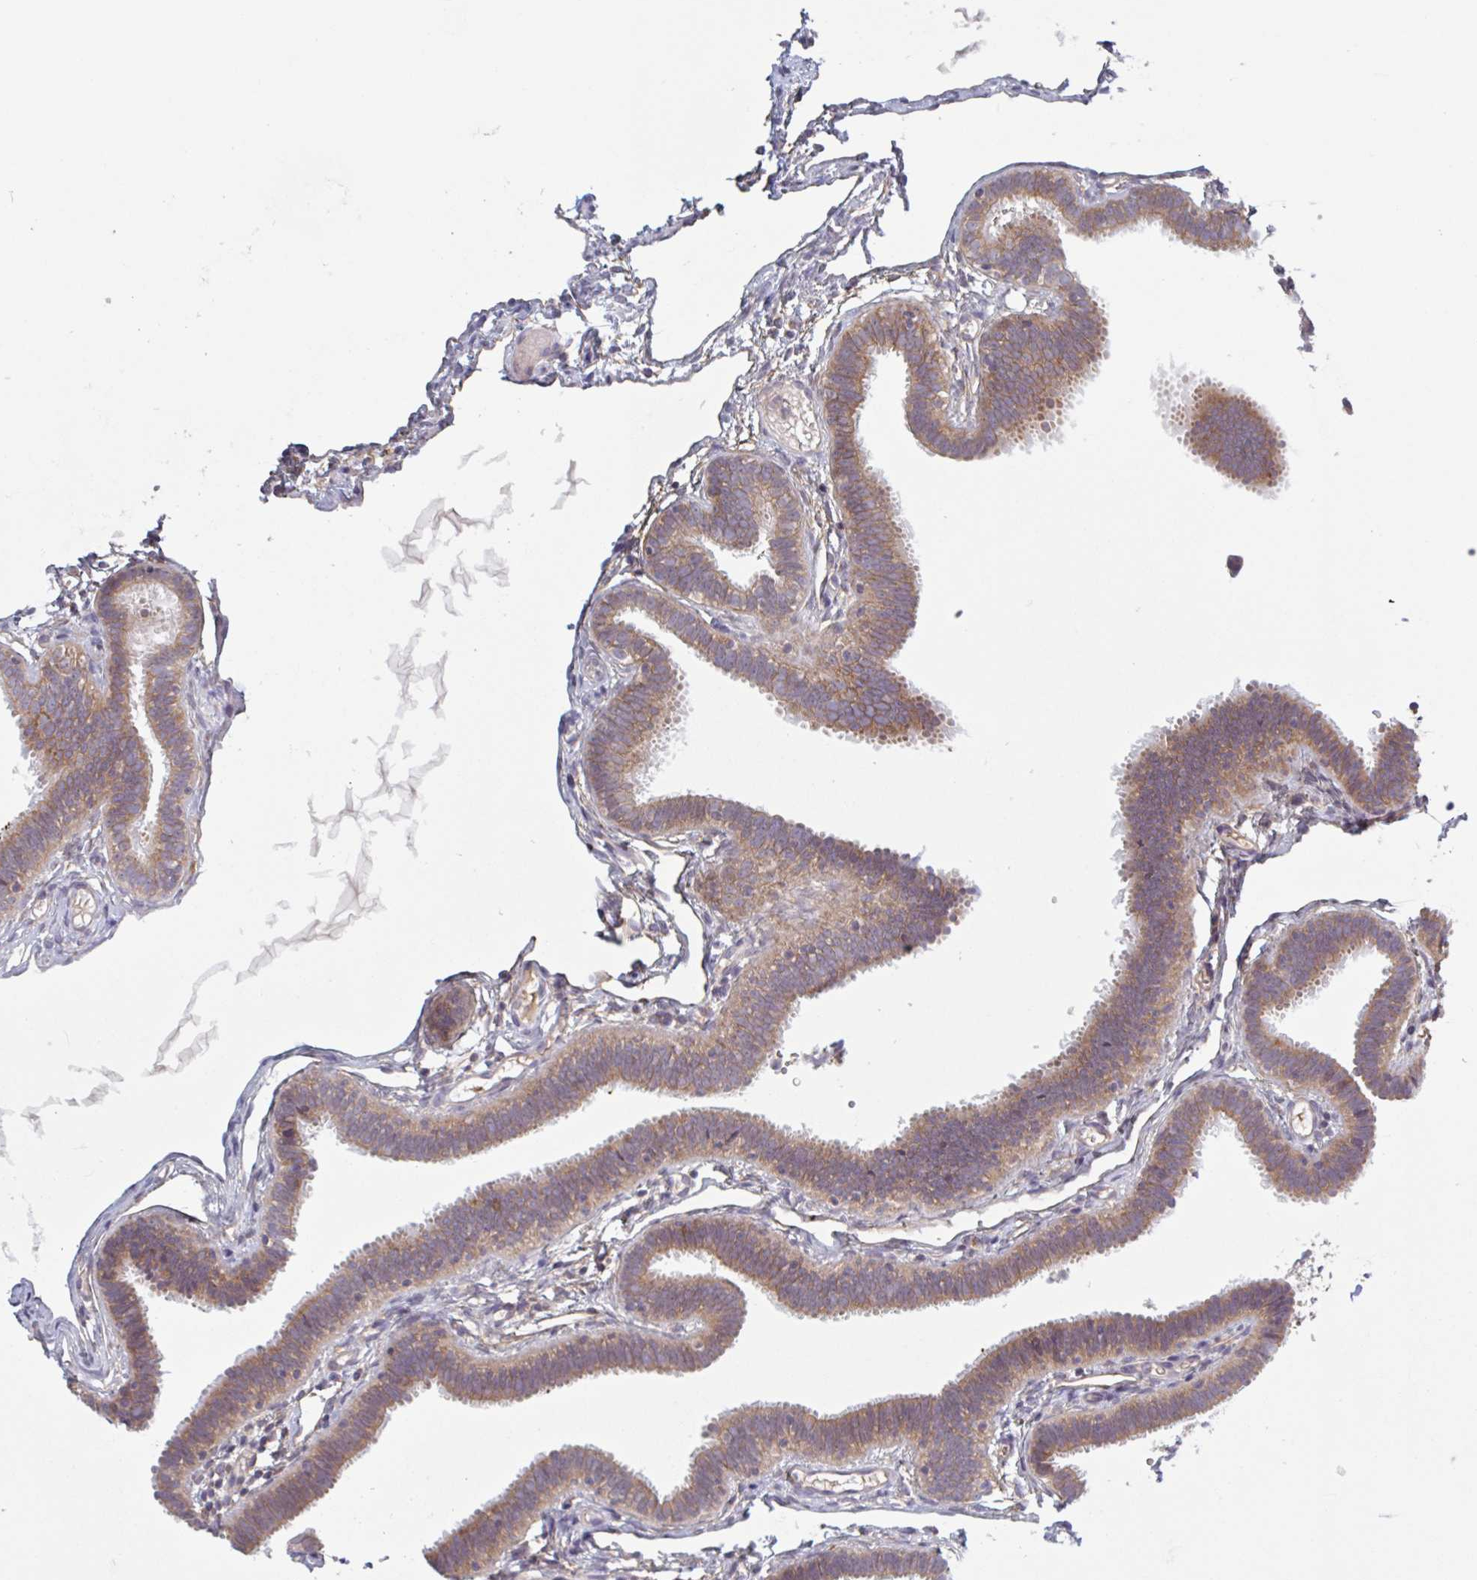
{"staining": {"intensity": "moderate", "quantity": ">75%", "location": "cytoplasmic/membranous"}, "tissue": "fallopian tube", "cell_type": "Glandular cells", "image_type": "normal", "snomed": [{"axis": "morphology", "description": "Normal tissue, NOS"}, {"axis": "topography", "description": "Fallopian tube"}], "caption": "High-power microscopy captured an immunohistochemistry (IHC) image of normal fallopian tube, revealing moderate cytoplasmic/membranous expression in approximately >75% of glandular cells.", "gene": "SURF1", "patient": {"sex": "female", "age": 37}}